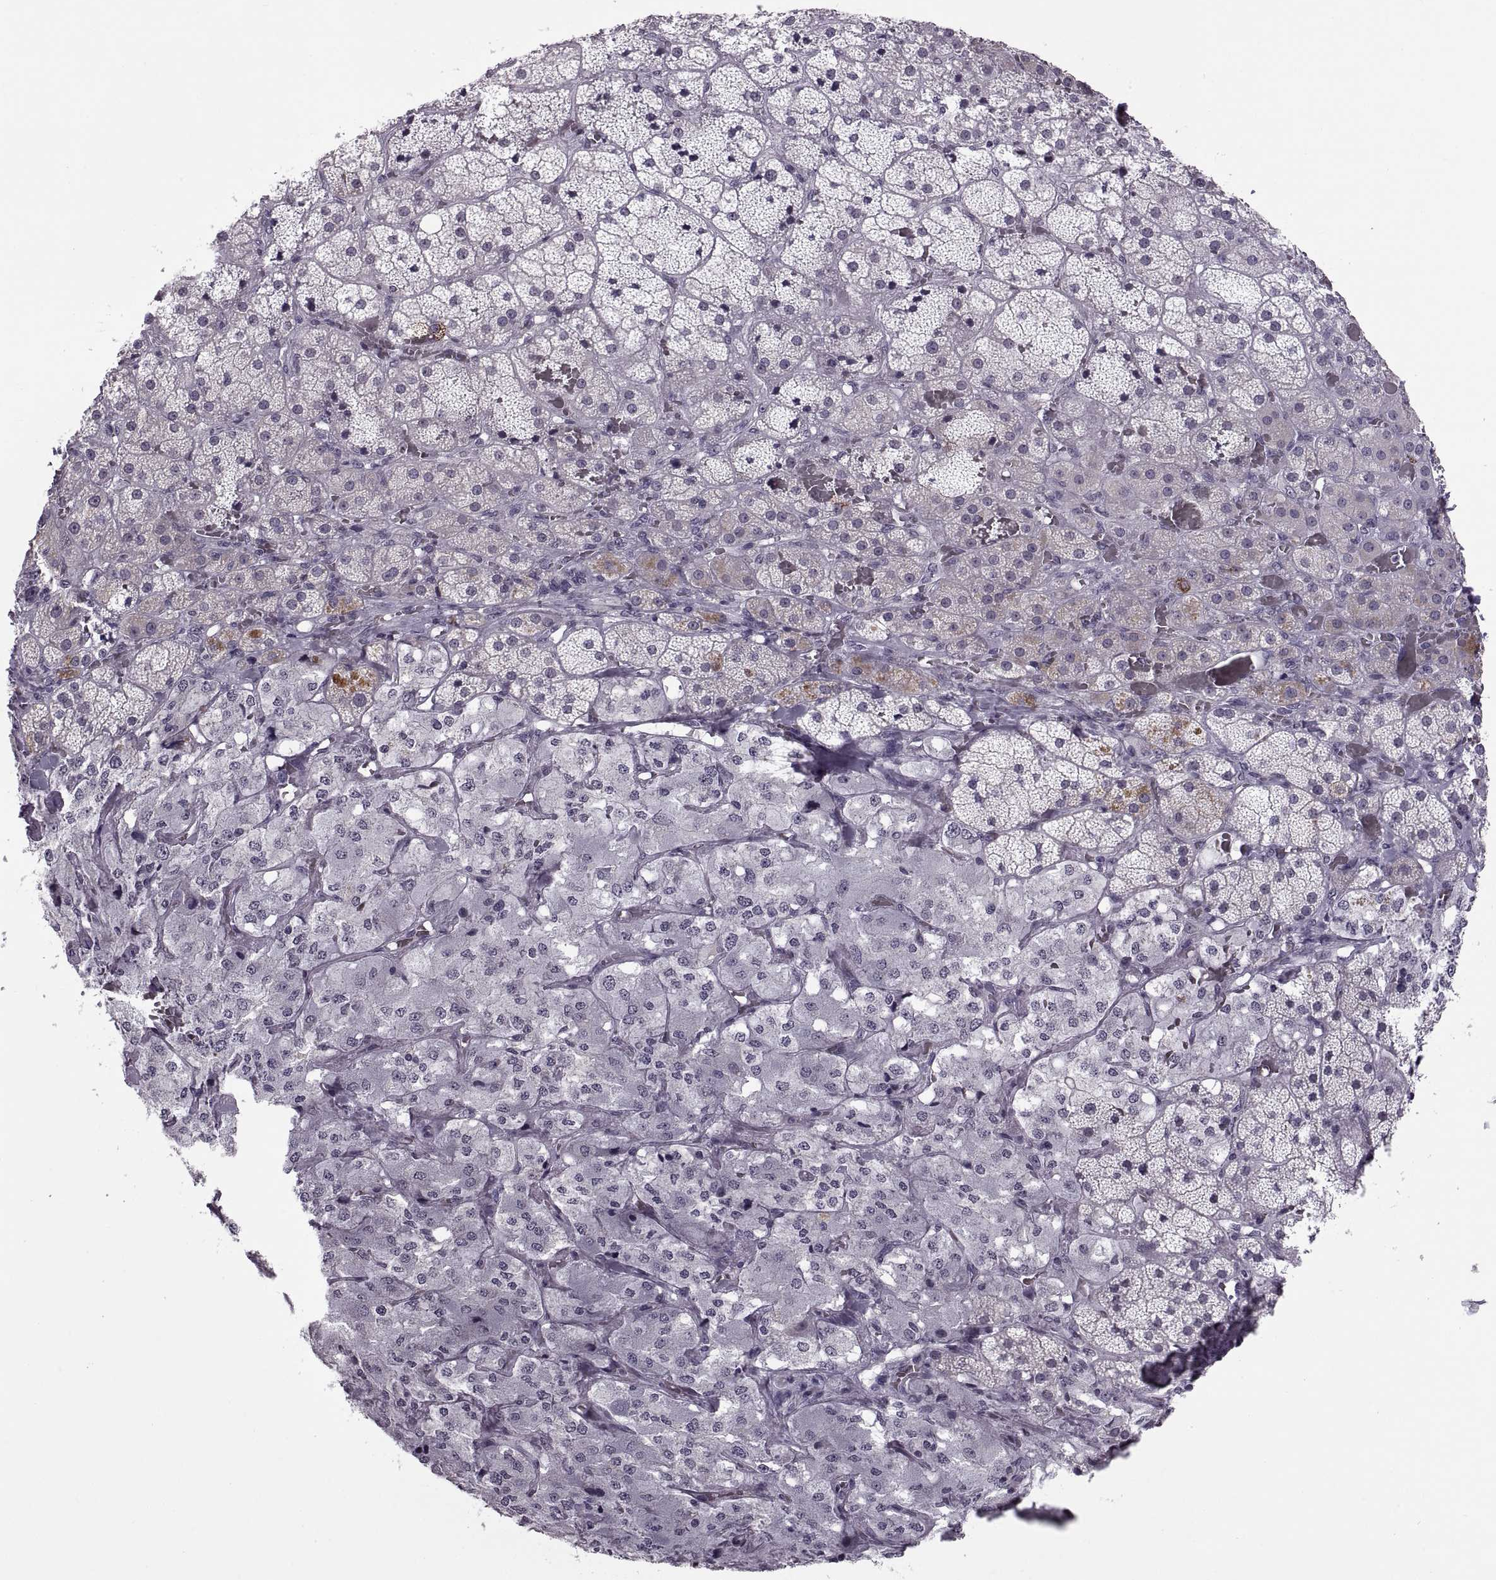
{"staining": {"intensity": "negative", "quantity": "none", "location": "none"}, "tissue": "adrenal gland", "cell_type": "Glandular cells", "image_type": "normal", "snomed": [{"axis": "morphology", "description": "Normal tissue, NOS"}, {"axis": "topography", "description": "Adrenal gland"}], "caption": "DAB (3,3'-diaminobenzidine) immunohistochemical staining of benign adrenal gland displays no significant positivity in glandular cells.", "gene": "OTP", "patient": {"sex": "male", "age": 57}}